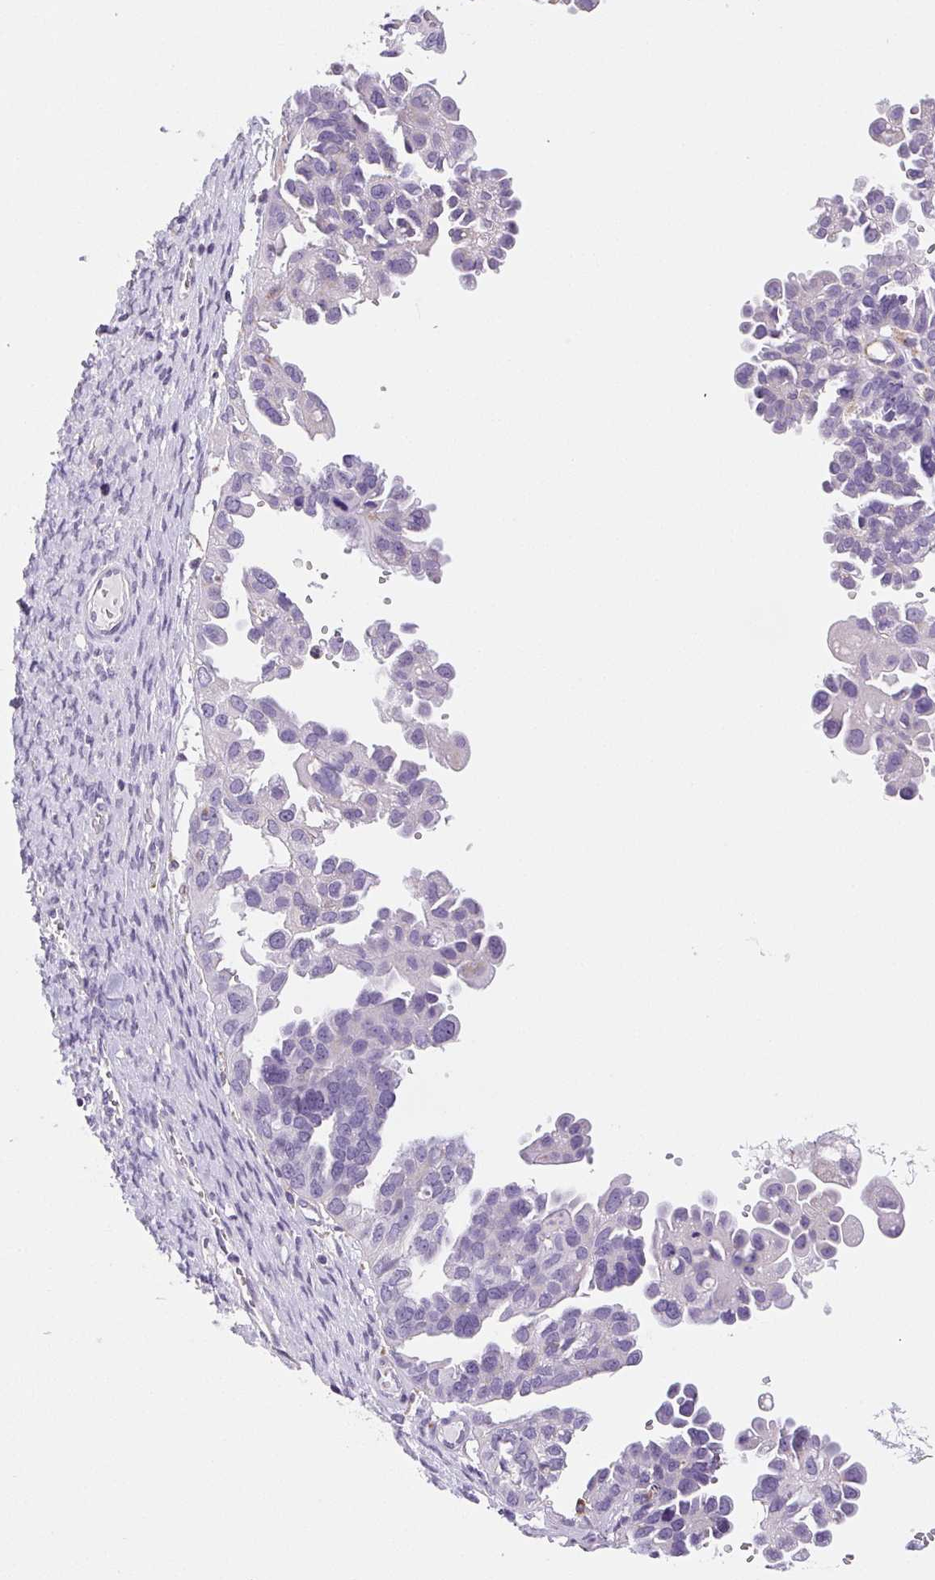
{"staining": {"intensity": "negative", "quantity": "none", "location": "none"}, "tissue": "ovarian cancer", "cell_type": "Tumor cells", "image_type": "cancer", "snomed": [{"axis": "morphology", "description": "Cystadenocarcinoma, serous, NOS"}, {"axis": "topography", "description": "Ovary"}], "caption": "IHC image of neoplastic tissue: human ovarian cancer (serous cystadenocarcinoma) stained with DAB shows no significant protein staining in tumor cells.", "gene": "LIPA", "patient": {"sex": "female", "age": 53}}